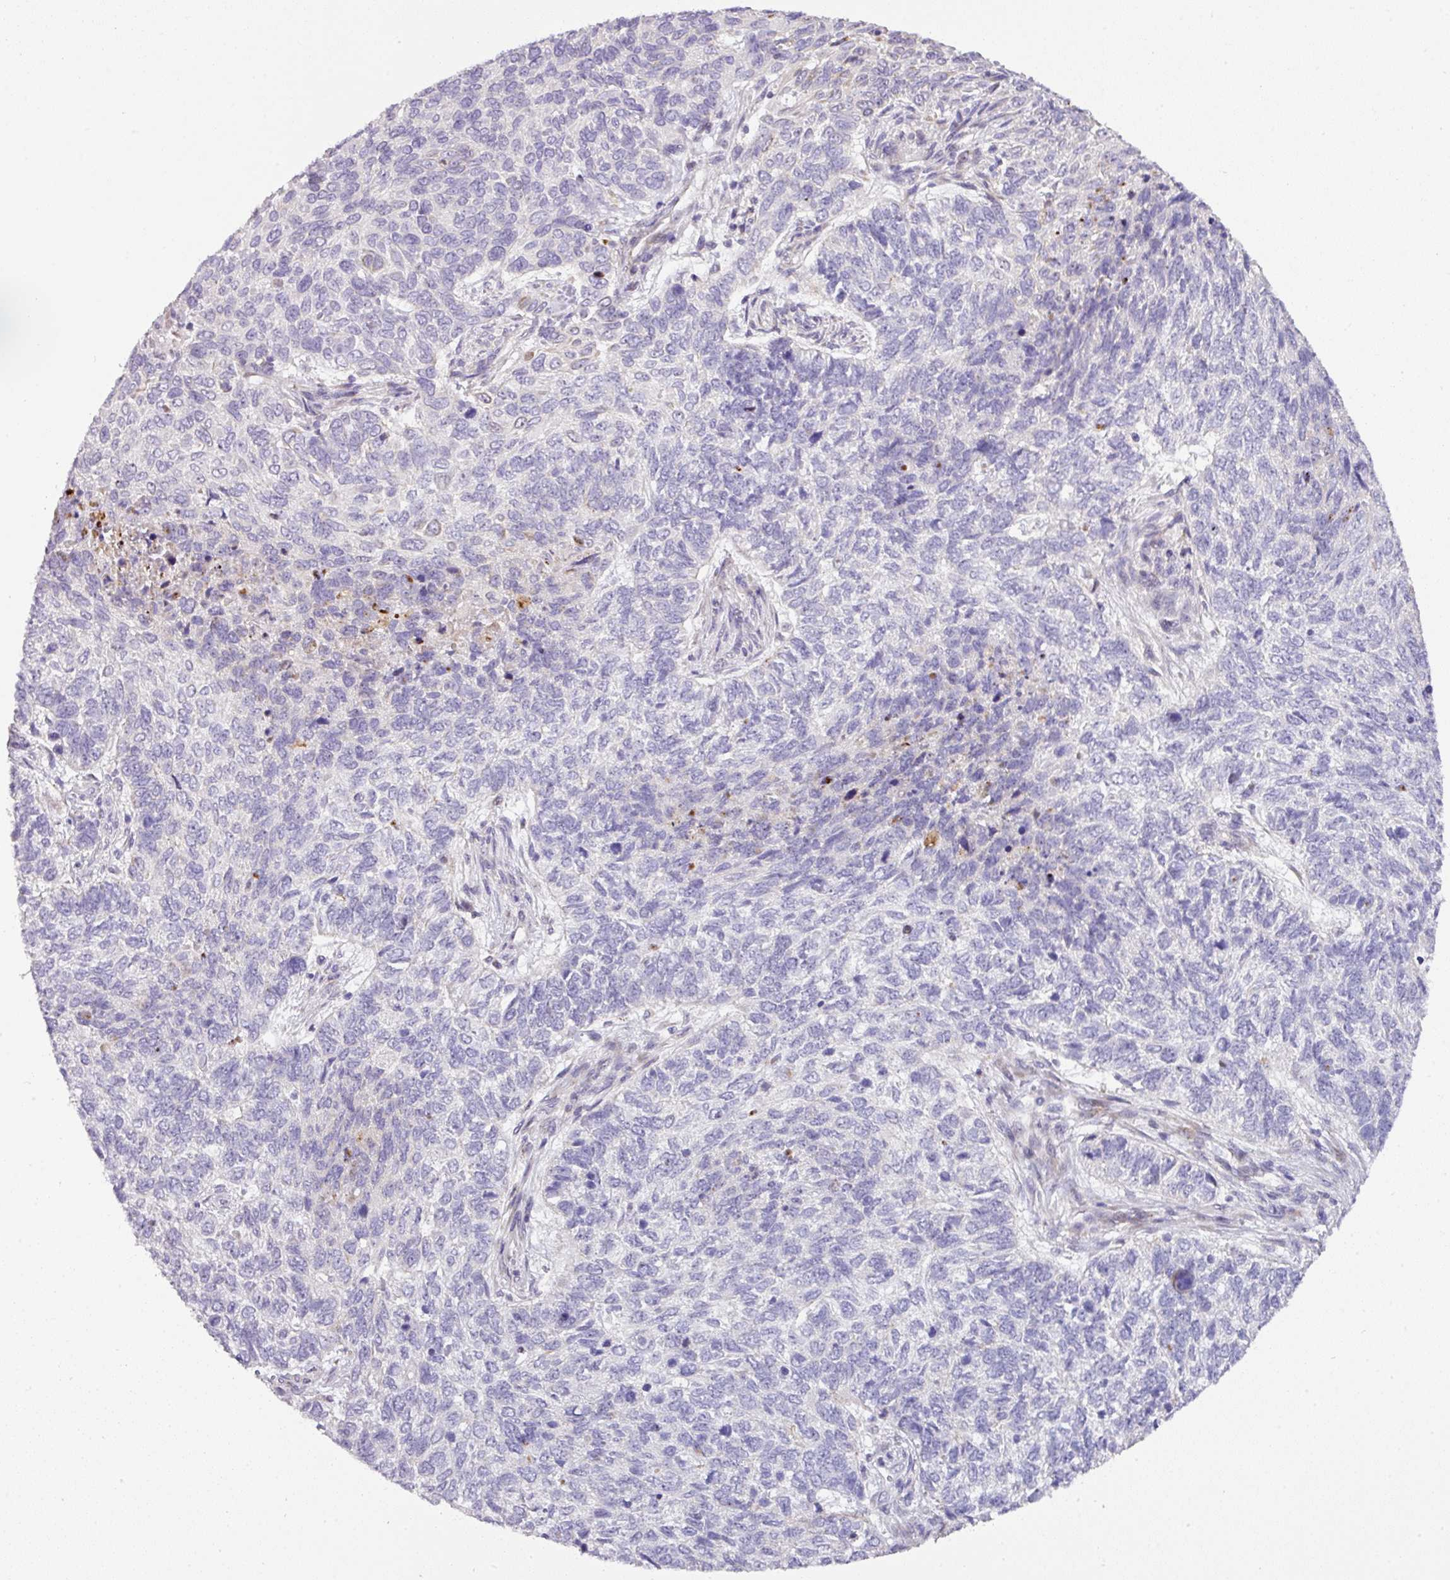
{"staining": {"intensity": "negative", "quantity": "none", "location": "none"}, "tissue": "skin cancer", "cell_type": "Tumor cells", "image_type": "cancer", "snomed": [{"axis": "morphology", "description": "Basal cell carcinoma"}, {"axis": "topography", "description": "Skin"}], "caption": "Immunohistochemical staining of human skin cancer (basal cell carcinoma) demonstrates no significant expression in tumor cells.", "gene": "ATP6V1F", "patient": {"sex": "female", "age": 65}}